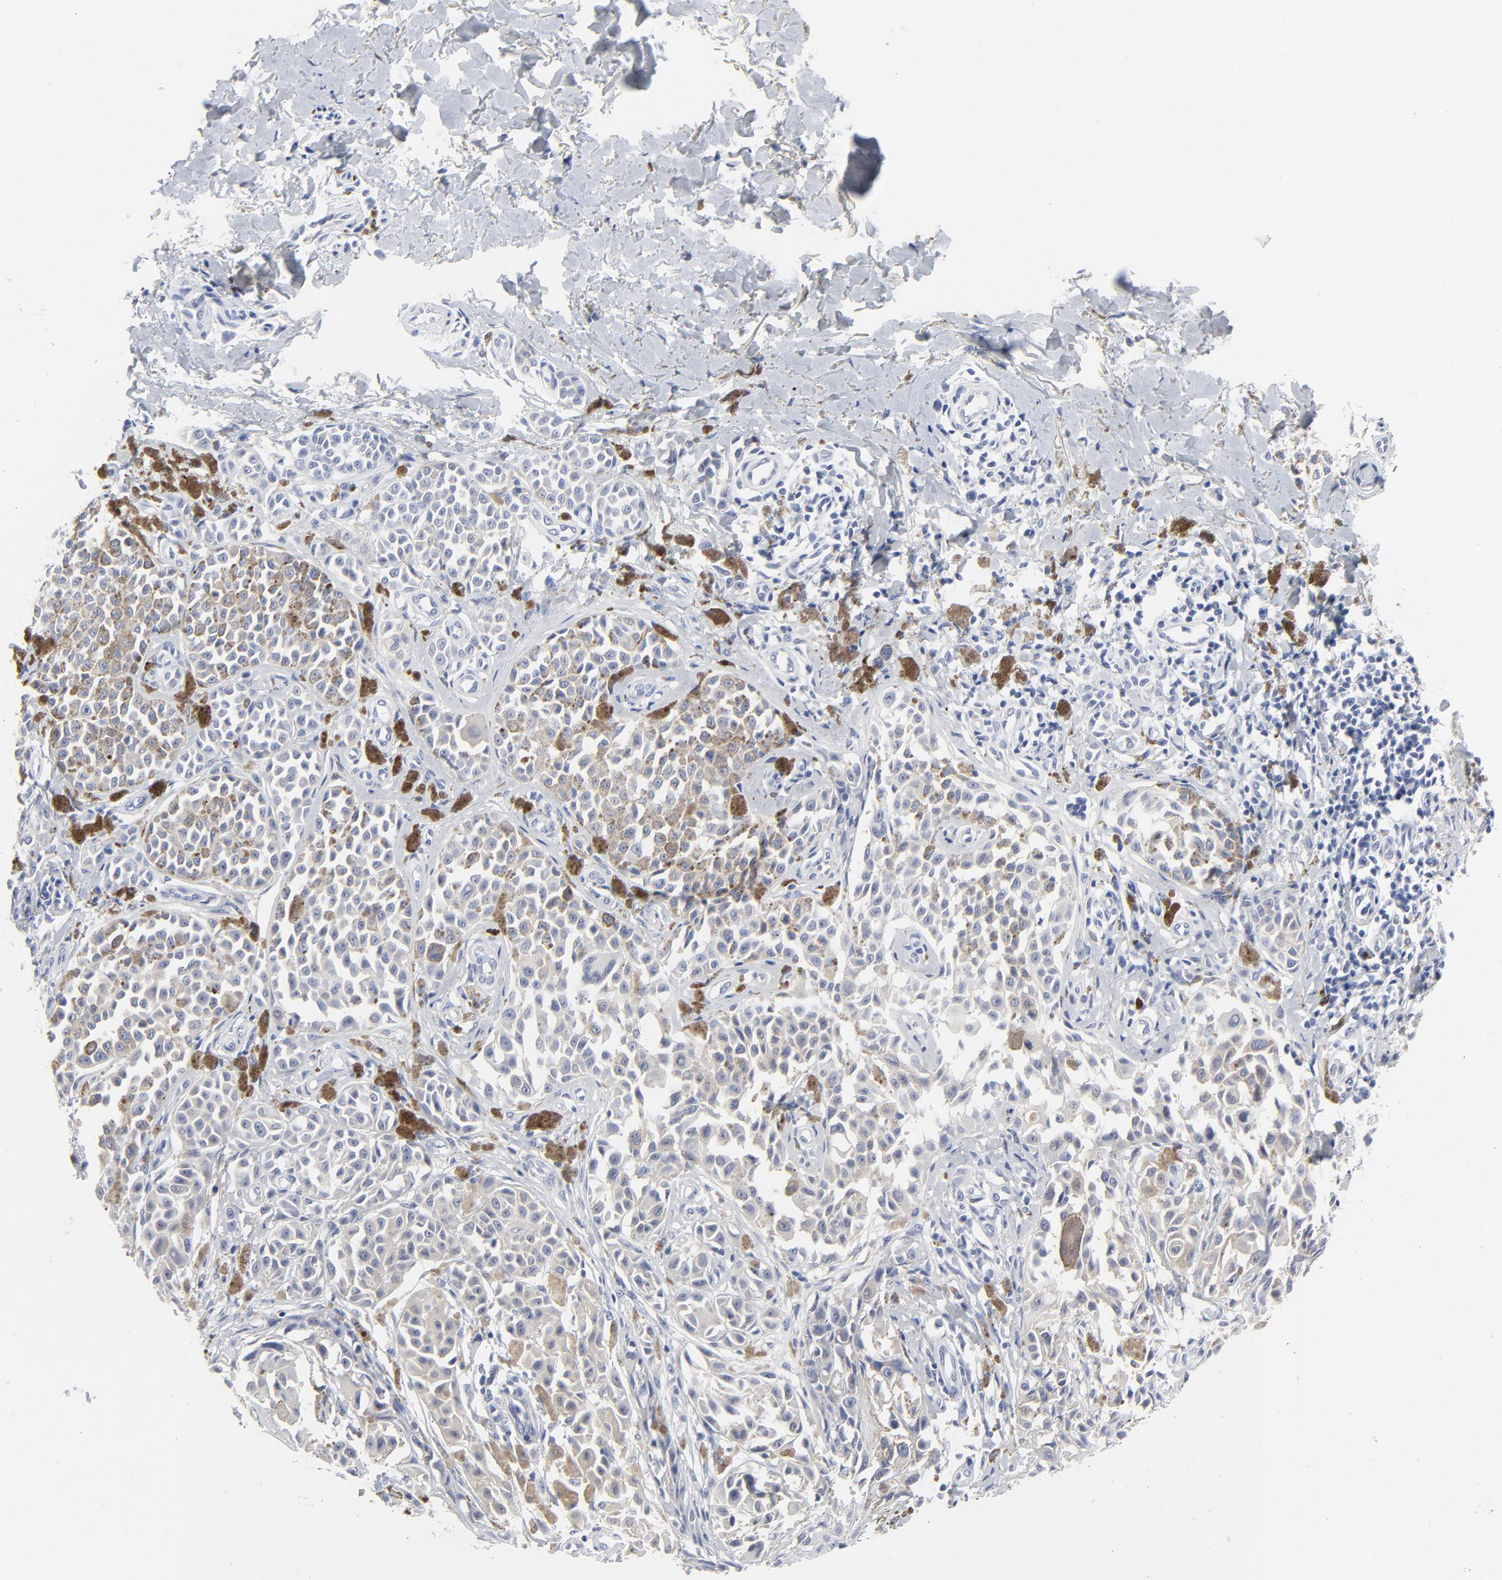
{"staining": {"intensity": "weak", "quantity": "25%-75%", "location": "cytoplasmic/membranous"}, "tissue": "melanoma", "cell_type": "Tumor cells", "image_type": "cancer", "snomed": [{"axis": "morphology", "description": "Malignant melanoma, NOS"}, {"axis": "topography", "description": "Skin"}], "caption": "Immunohistochemistry (DAB) staining of melanoma exhibits weak cytoplasmic/membranous protein positivity in approximately 25%-75% of tumor cells.", "gene": "CLEC4G", "patient": {"sex": "female", "age": 38}}